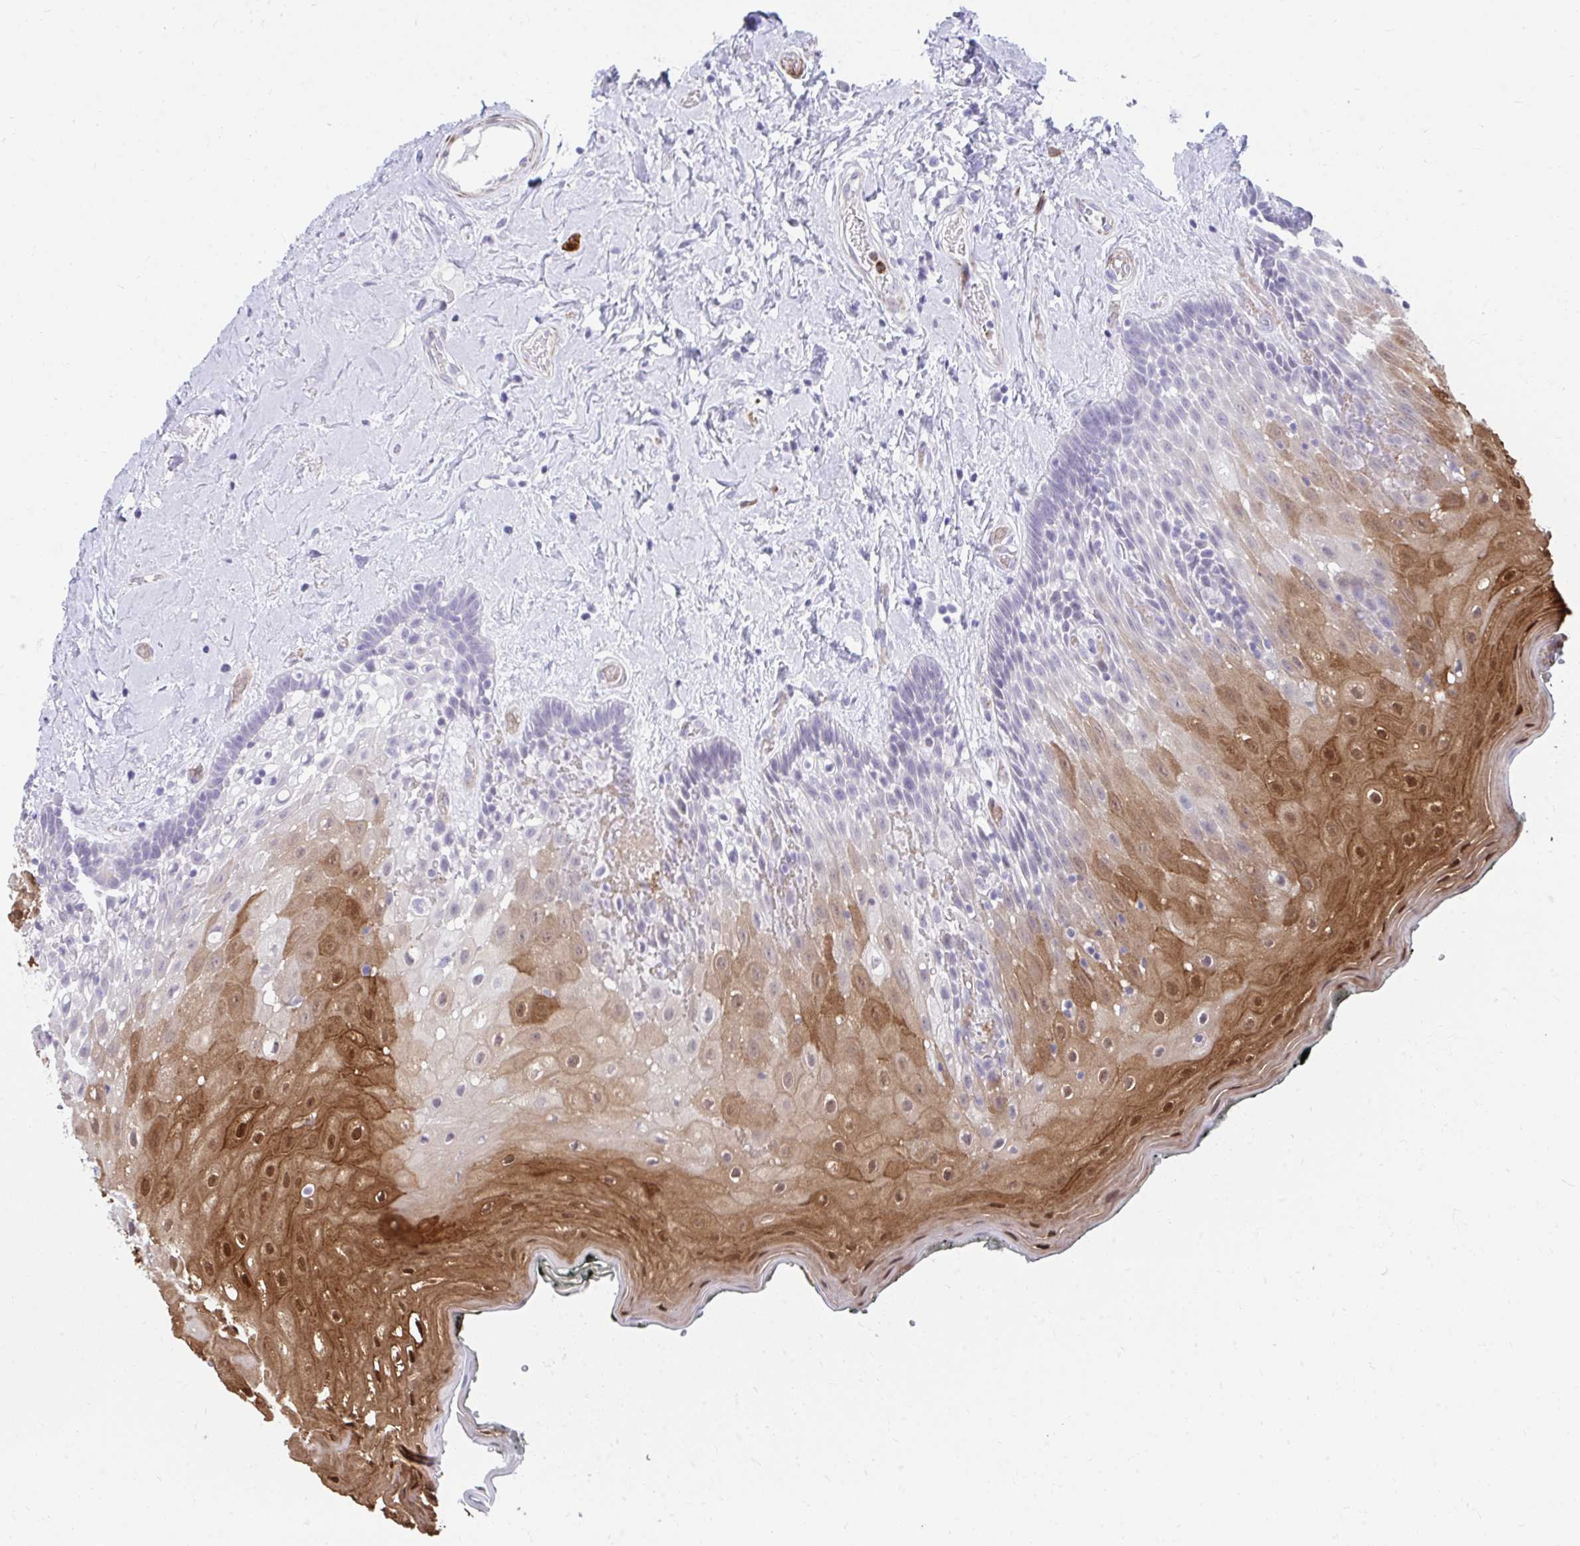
{"staining": {"intensity": "moderate", "quantity": "25%-75%", "location": "cytoplasmic/membranous,nuclear"}, "tissue": "oral mucosa", "cell_type": "Squamous epithelial cells", "image_type": "normal", "snomed": [{"axis": "morphology", "description": "Normal tissue, NOS"}, {"axis": "morphology", "description": "Squamous cell carcinoma, NOS"}, {"axis": "topography", "description": "Oral tissue"}, {"axis": "topography", "description": "Head-Neck"}], "caption": "Protein analysis of normal oral mucosa reveals moderate cytoplasmic/membranous,nuclear expression in approximately 25%-75% of squamous epithelial cells. The staining was performed using DAB, with brown indicating positive protein expression. Nuclei are stained blue with hematoxylin.", "gene": "CSTB", "patient": {"sex": "male", "age": 64}}